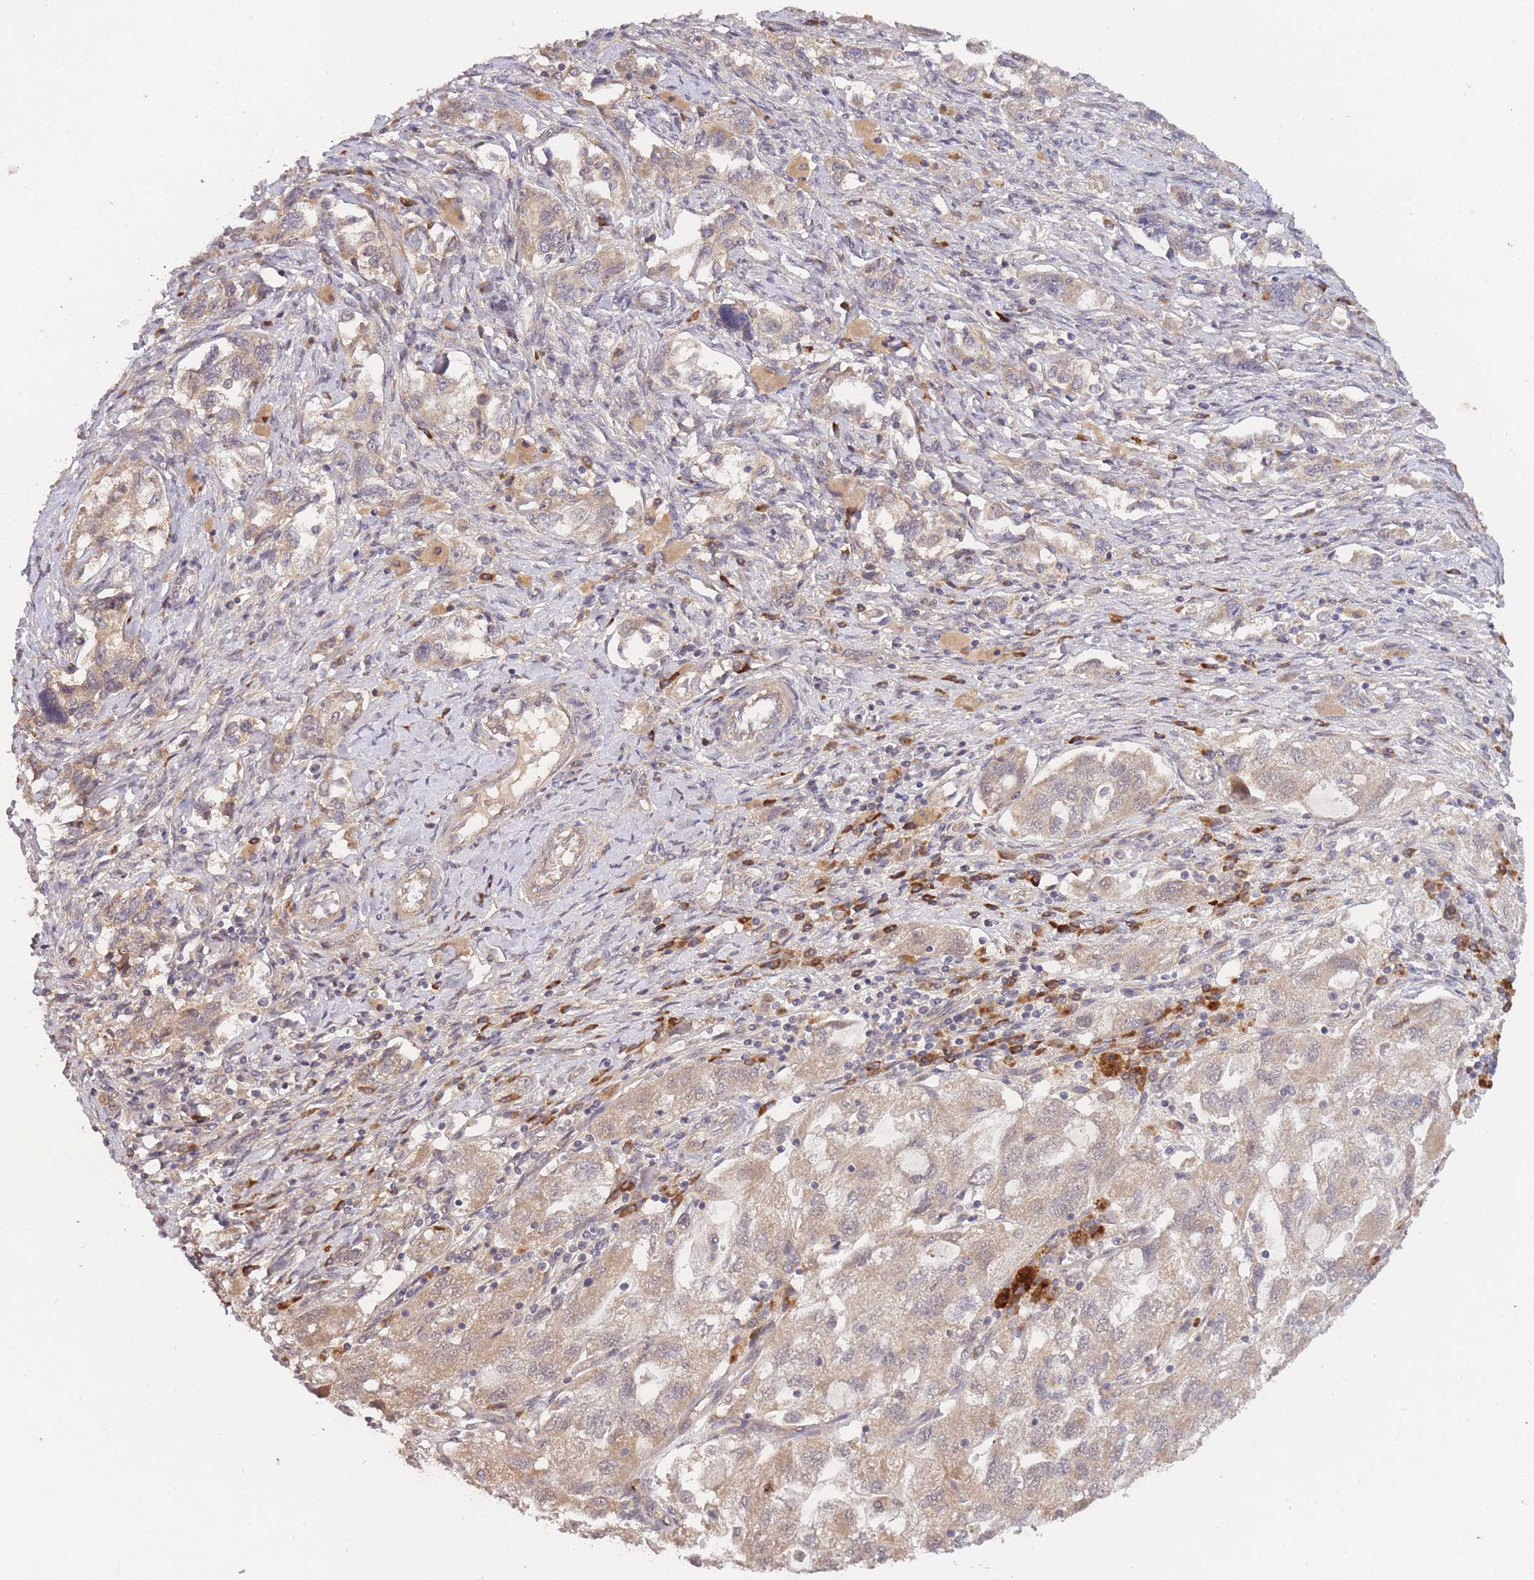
{"staining": {"intensity": "weak", "quantity": ">75%", "location": "cytoplasmic/membranous"}, "tissue": "ovarian cancer", "cell_type": "Tumor cells", "image_type": "cancer", "snomed": [{"axis": "morphology", "description": "Carcinoma, NOS"}, {"axis": "morphology", "description": "Cystadenocarcinoma, serous, NOS"}, {"axis": "topography", "description": "Ovary"}], "caption": "Carcinoma (ovarian) stained for a protein shows weak cytoplasmic/membranous positivity in tumor cells.", "gene": "SMC6", "patient": {"sex": "female", "age": 69}}